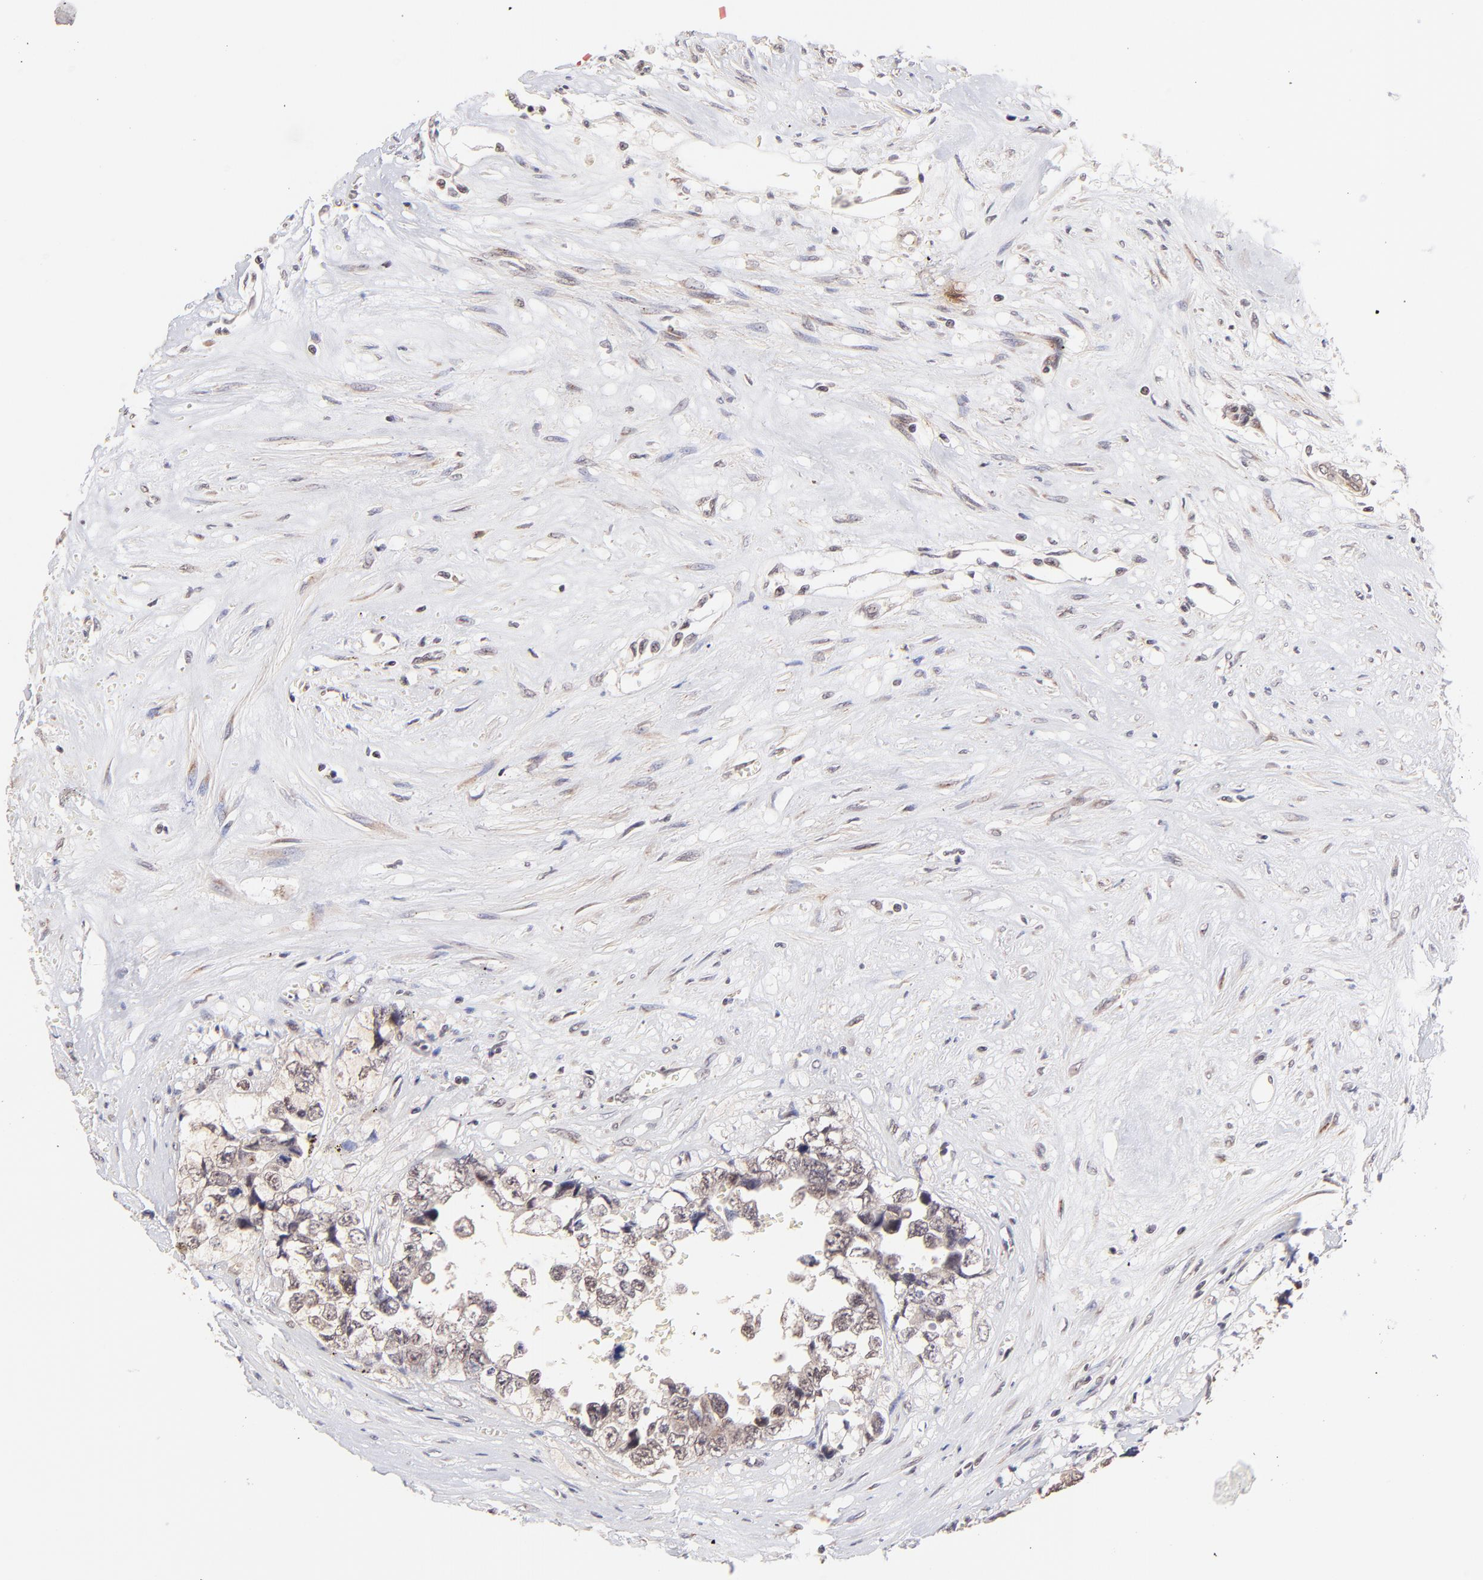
{"staining": {"intensity": "weak", "quantity": "<25%", "location": "nuclear"}, "tissue": "testis cancer", "cell_type": "Tumor cells", "image_type": "cancer", "snomed": [{"axis": "morphology", "description": "Carcinoma, Embryonal, NOS"}, {"axis": "topography", "description": "Testis"}], "caption": "Immunohistochemical staining of embryonal carcinoma (testis) shows no significant staining in tumor cells.", "gene": "MED12", "patient": {"sex": "male", "age": 31}}